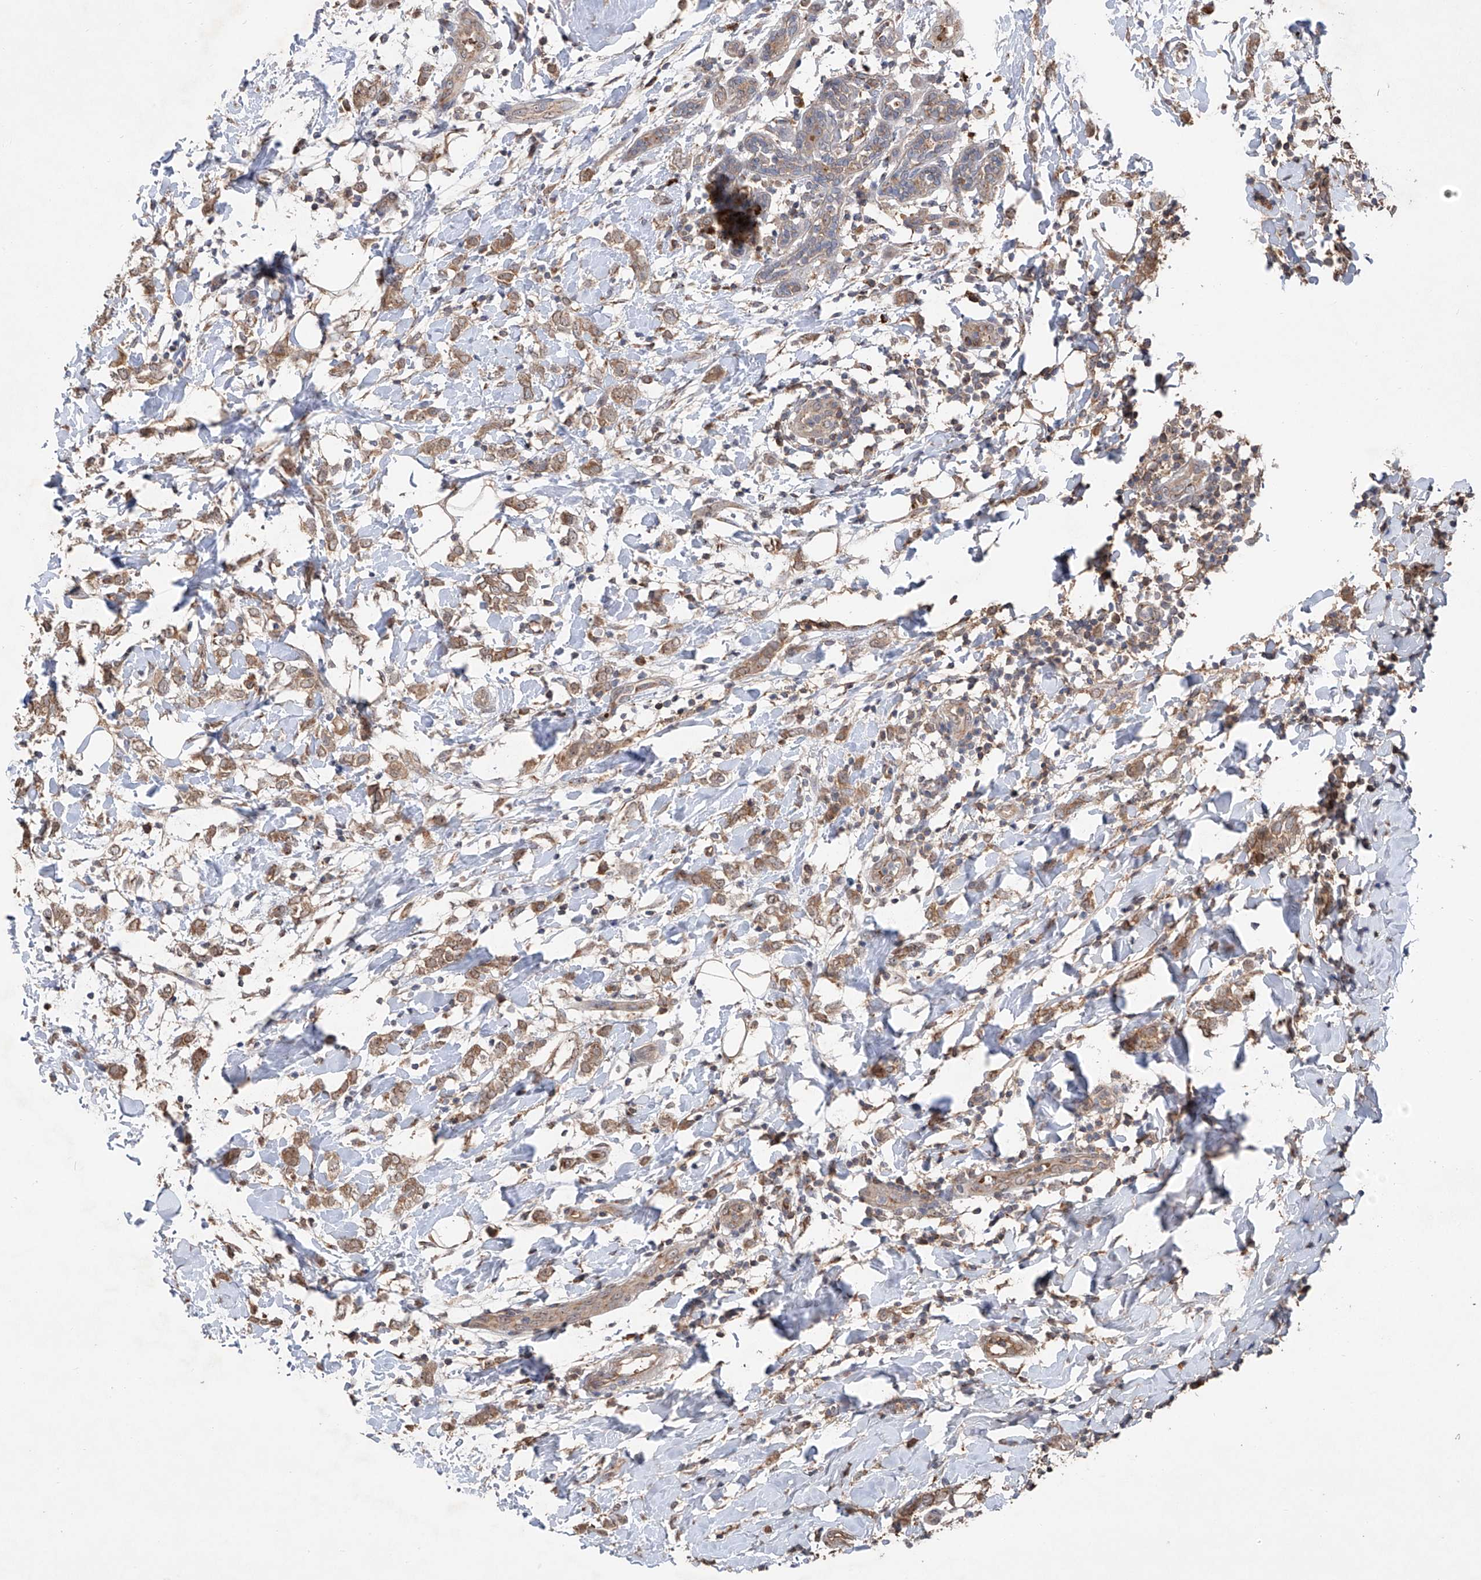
{"staining": {"intensity": "moderate", "quantity": ">75%", "location": "cytoplasmic/membranous"}, "tissue": "breast cancer", "cell_type": "Tumor cells", "image_type": "cancer", "snomed": [{"axis": "morphology", "description": "Normal tissue, NOS"}, {"axis": "morphology", "description": "Lobular carcinoma"}, {"axis": "topography", "description": "Breast"}], "caption": "The photomicrograph reveals immunohistochemical staining of lobular carcinoma (breast). There is moderate cytoplasmic/membranous staining is seen in approximately >75% of tumor cells.", "gene": "EDN1", "patient": {"sex": "female", "age": 47}}